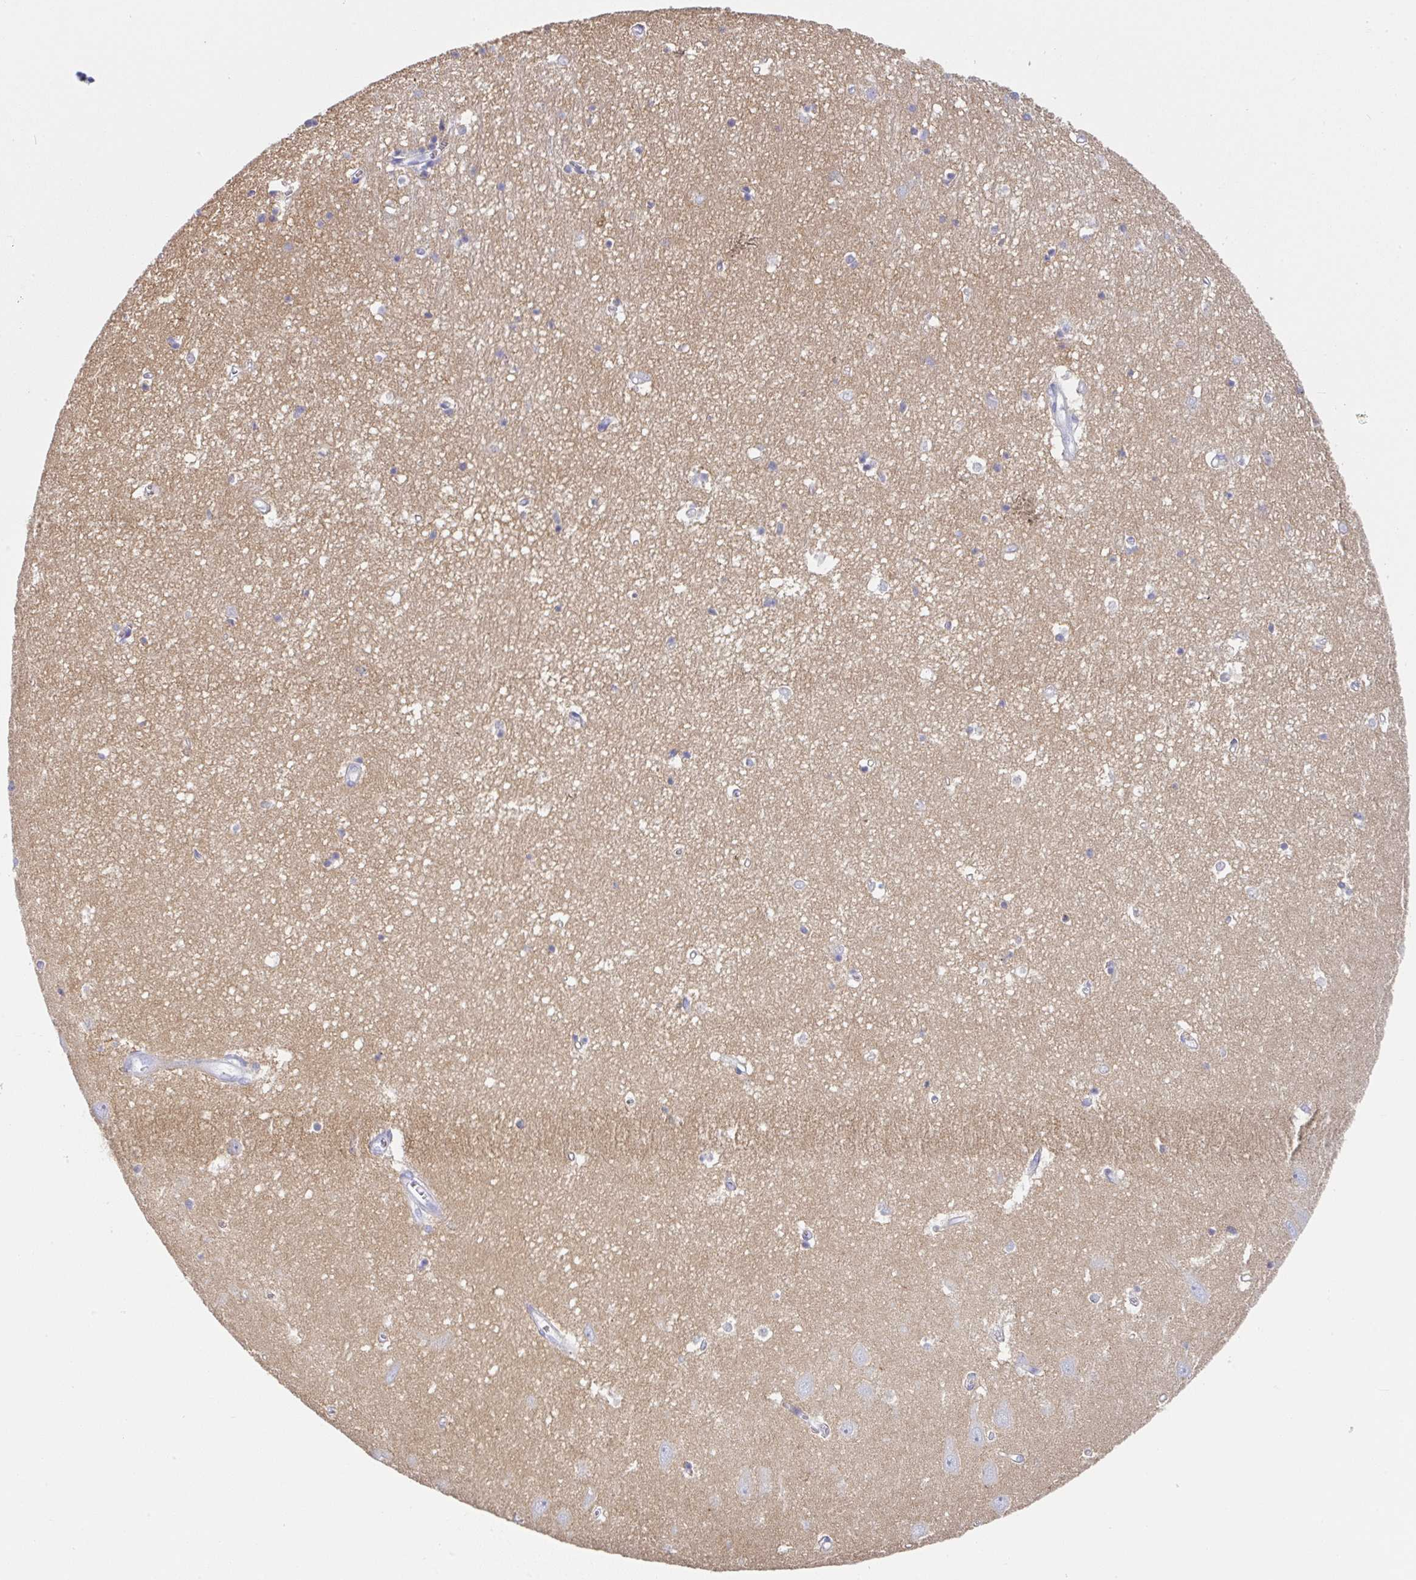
{"staining": {"intensity": "negative", "quantity": "none", "location": "none"}, "tissue": "hippocampus", "cell_type": "Glial cells", "image_type": "normal", "snomed": [{"axis": "morphology", "description": "Normal tissue, NOS"}, {"axis": "topography", "description": "Hippocampus"}], "caption": "IHC image of benign hippocampus stained for a protein (brown), which demonstrates no positivity in glial cells. The staining is performed using DAB (3,3'-diaminobenzidine) brown chromogen with nuclei counter-stained in using hematoxylin.", "gene": "TNFRSF8", "patient": {"sex": "female", "age": 64}}